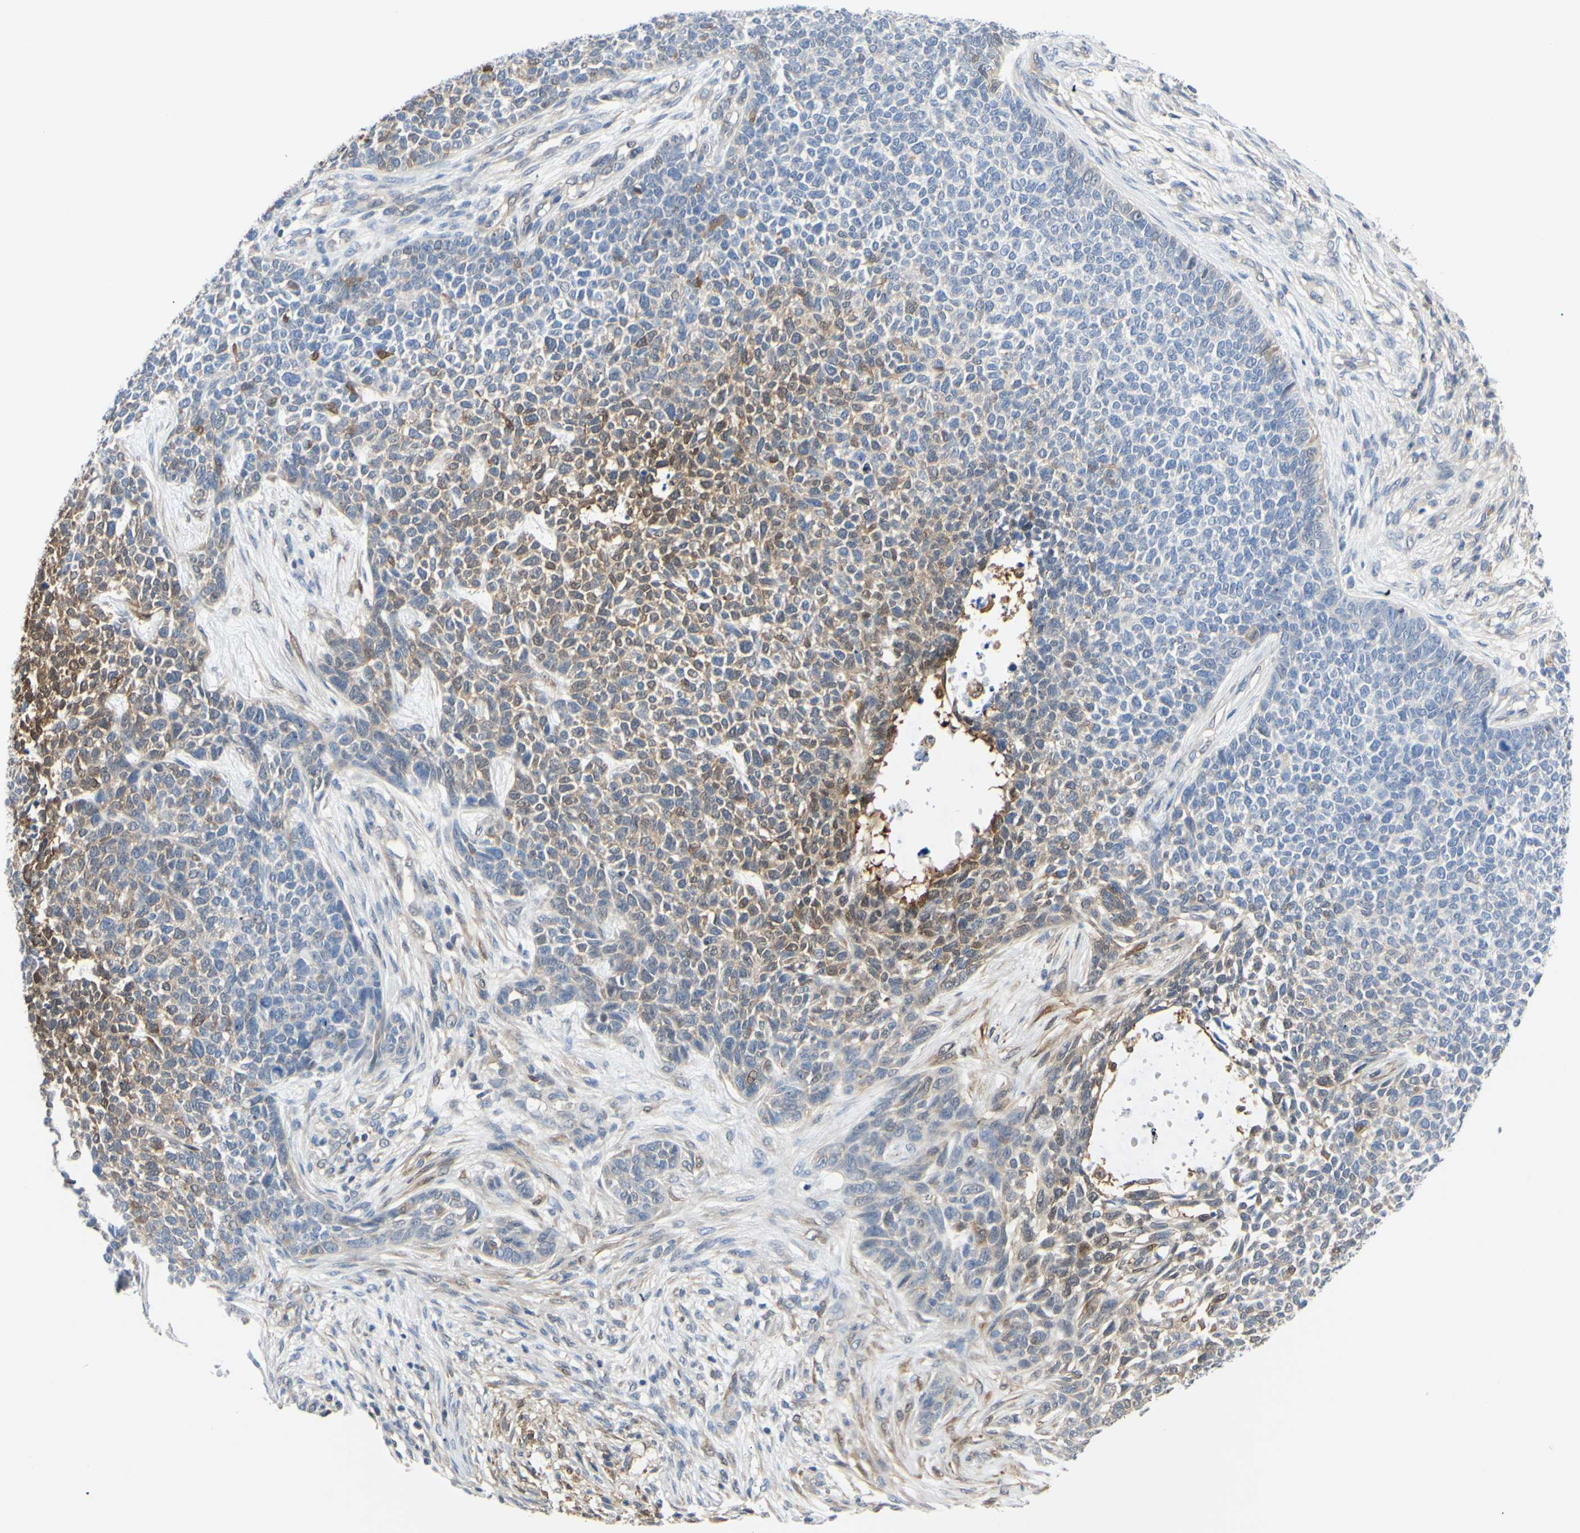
{"staining": {"intensity": "moderate", "quantity": "25%-75%", "location": "cytoplasmic/membranous"}, "tissue": "skin cancer", "cell_type": "Tumor cells", "image_type": "cancer", "snomed": [{"axis": "morphology", "description": "Basal cell carcinoma"}, {"axis": "topography", "description": "Skin"}], "caption": "Tumor cells show medium levels of moderate cytoplasmic/membranous staining in about 25%-75% of cells in skin basal cell carcinoma.", "gene": "UPK3B", "patient": {"sex": "female", "age": 84}}